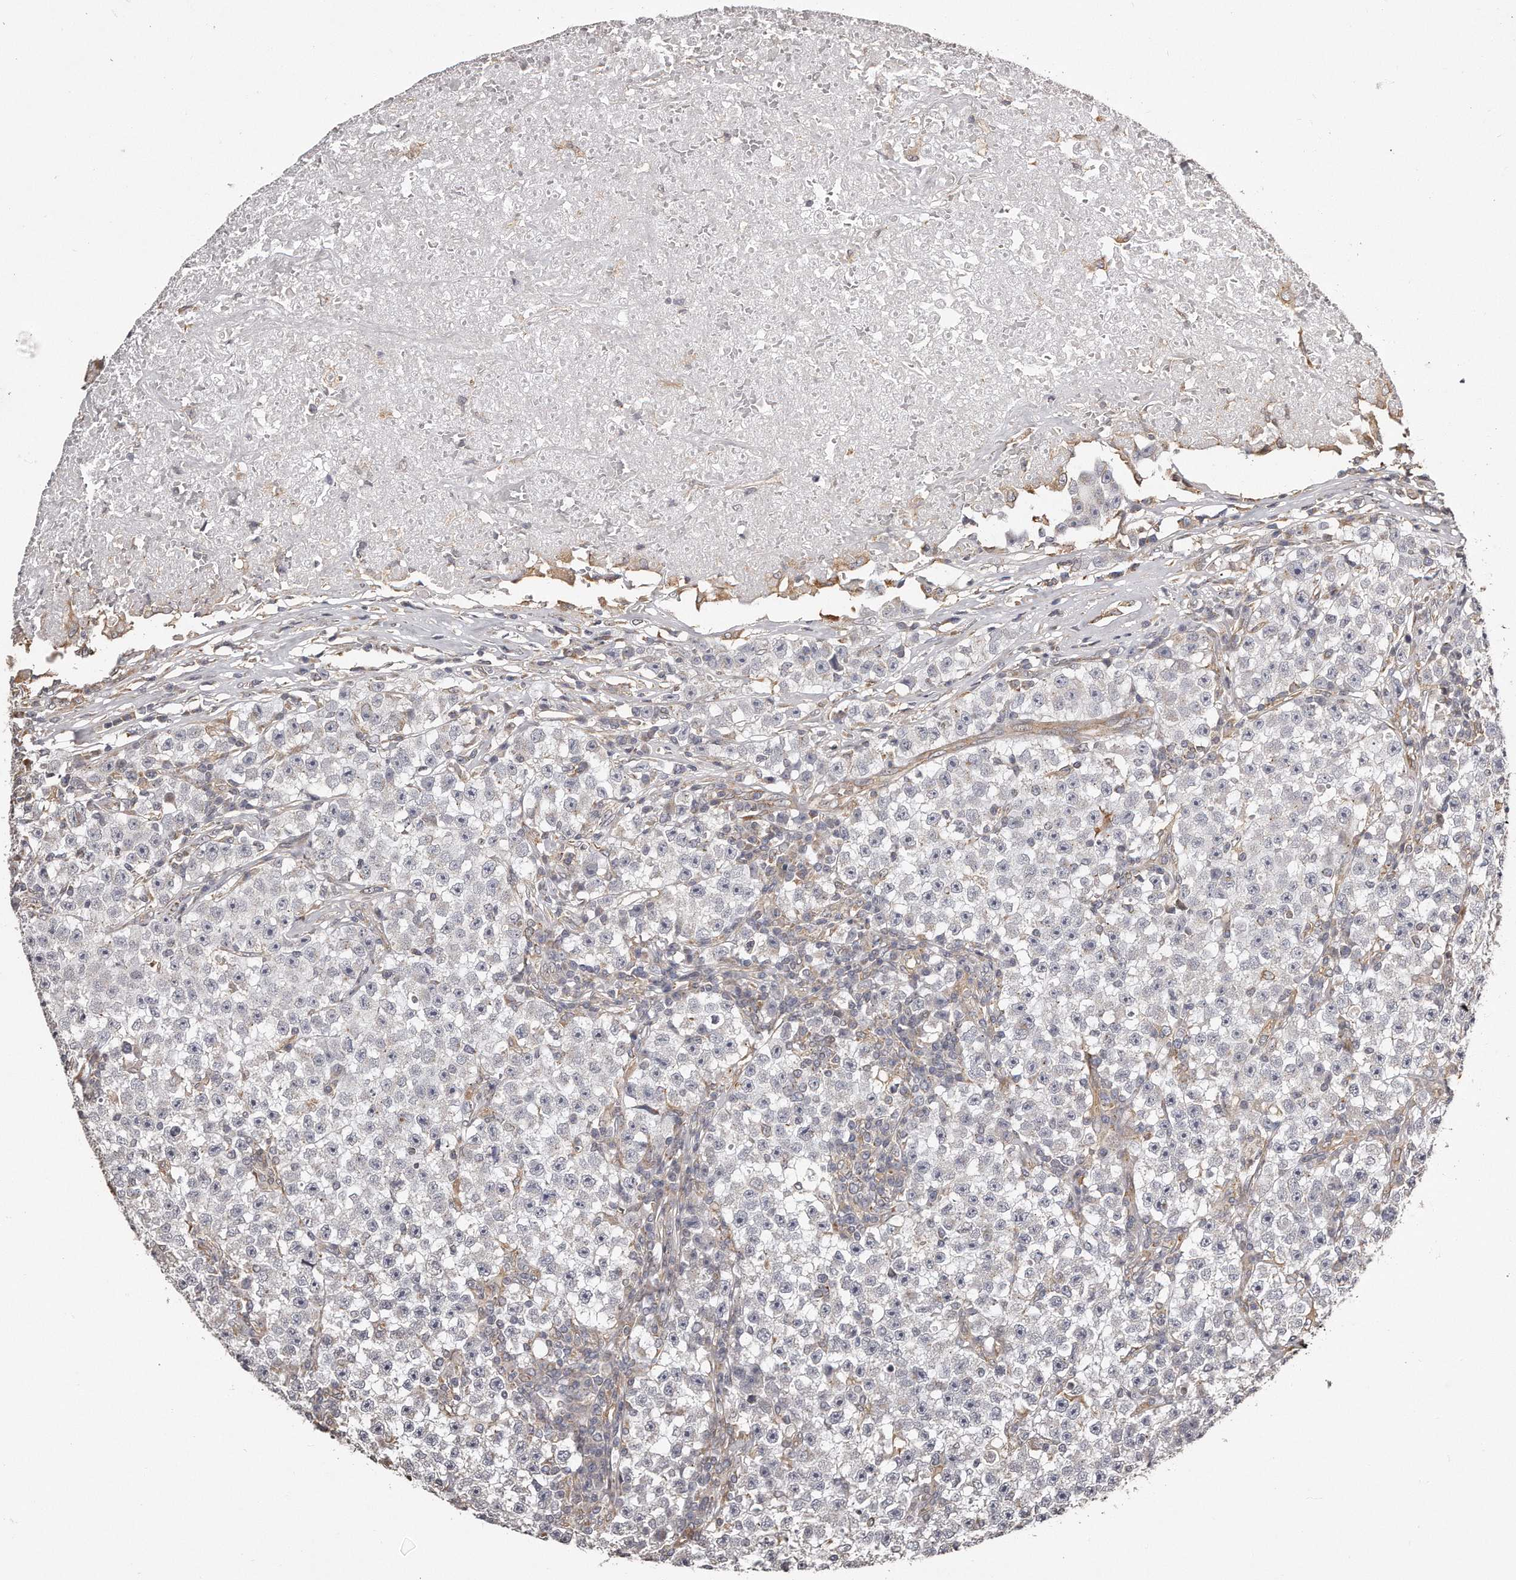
{"staining": {"intensity": "negative", "quantity": "none", "location": "none"}, "tissue": "testis cancer", "cell_type": "Tumor cells", "image_type": "cancer", "snomed": [{"axis": "morphology", "description": "Seminoma, NOS"}, {"axis": "topography", "description": "Testis"}], "caption": "Immunohistochemical staining of testis seminoma reveals no significant positivity in tumor cells.", "gene": "TRAPPC14", "patient": {"sex": "male", "age": 22}}